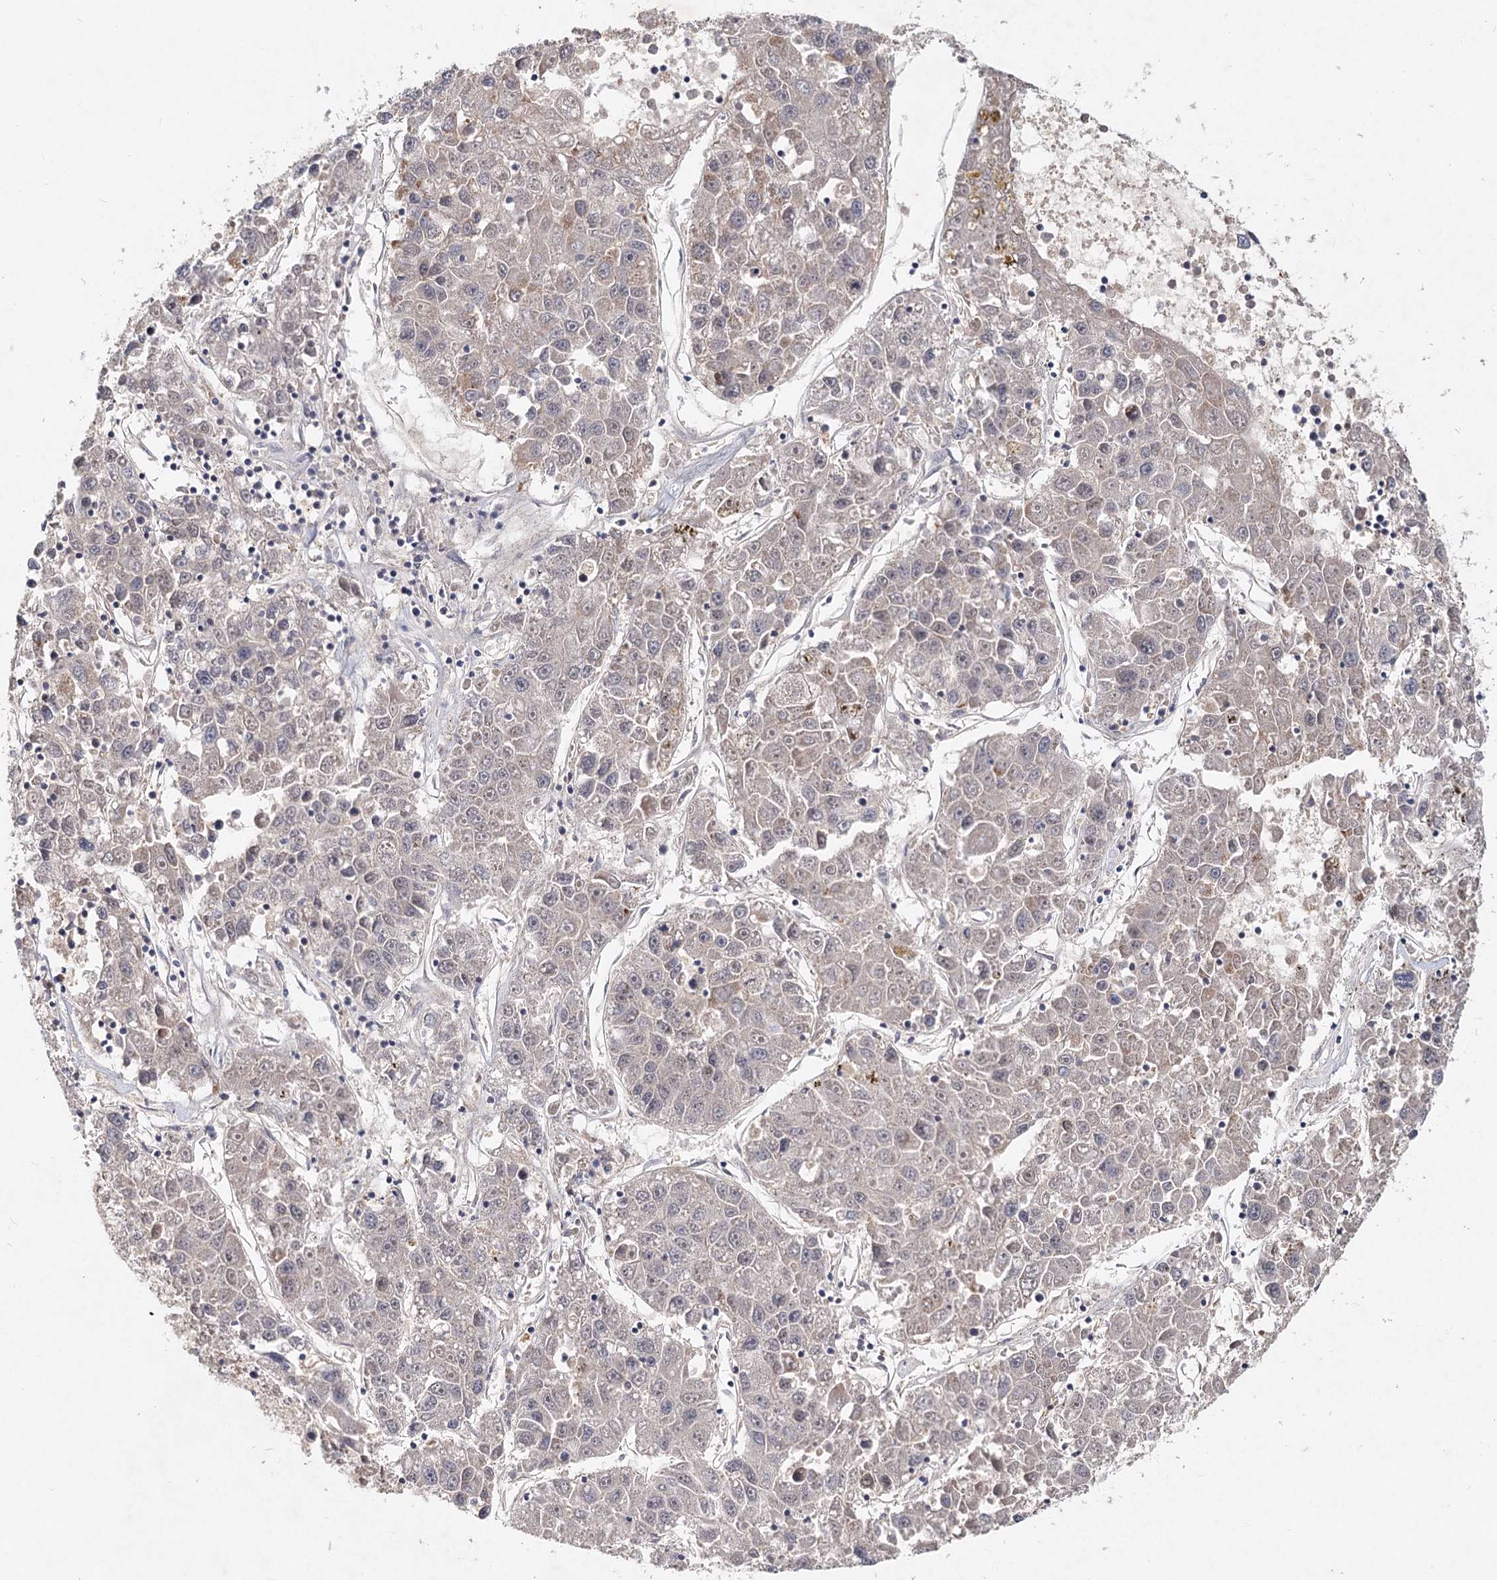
{"staining": {"intensity": "weak", "quantity": "25%-75%", "location": "cytoplasmic/membranous"}, "tissue": "liver cancer", "cell_type": "Tumor cells", "image_type": "cancer", "snomed": [{"axis": "morphology", "description": "Carcinoma, Hepatocellular, NOS"}, {"axis": "topography", "description": "Liver"}], "caption": "Immunohistochemistry photomicrograph of liver cancer stained for a protein (brown), which demonstrates low levels of weak cytoplasmic/membranous positivity in about 25%-75% of tumor cells.", "gene": "AP3B1", "patient": {"sex": "male", "age": 49}}